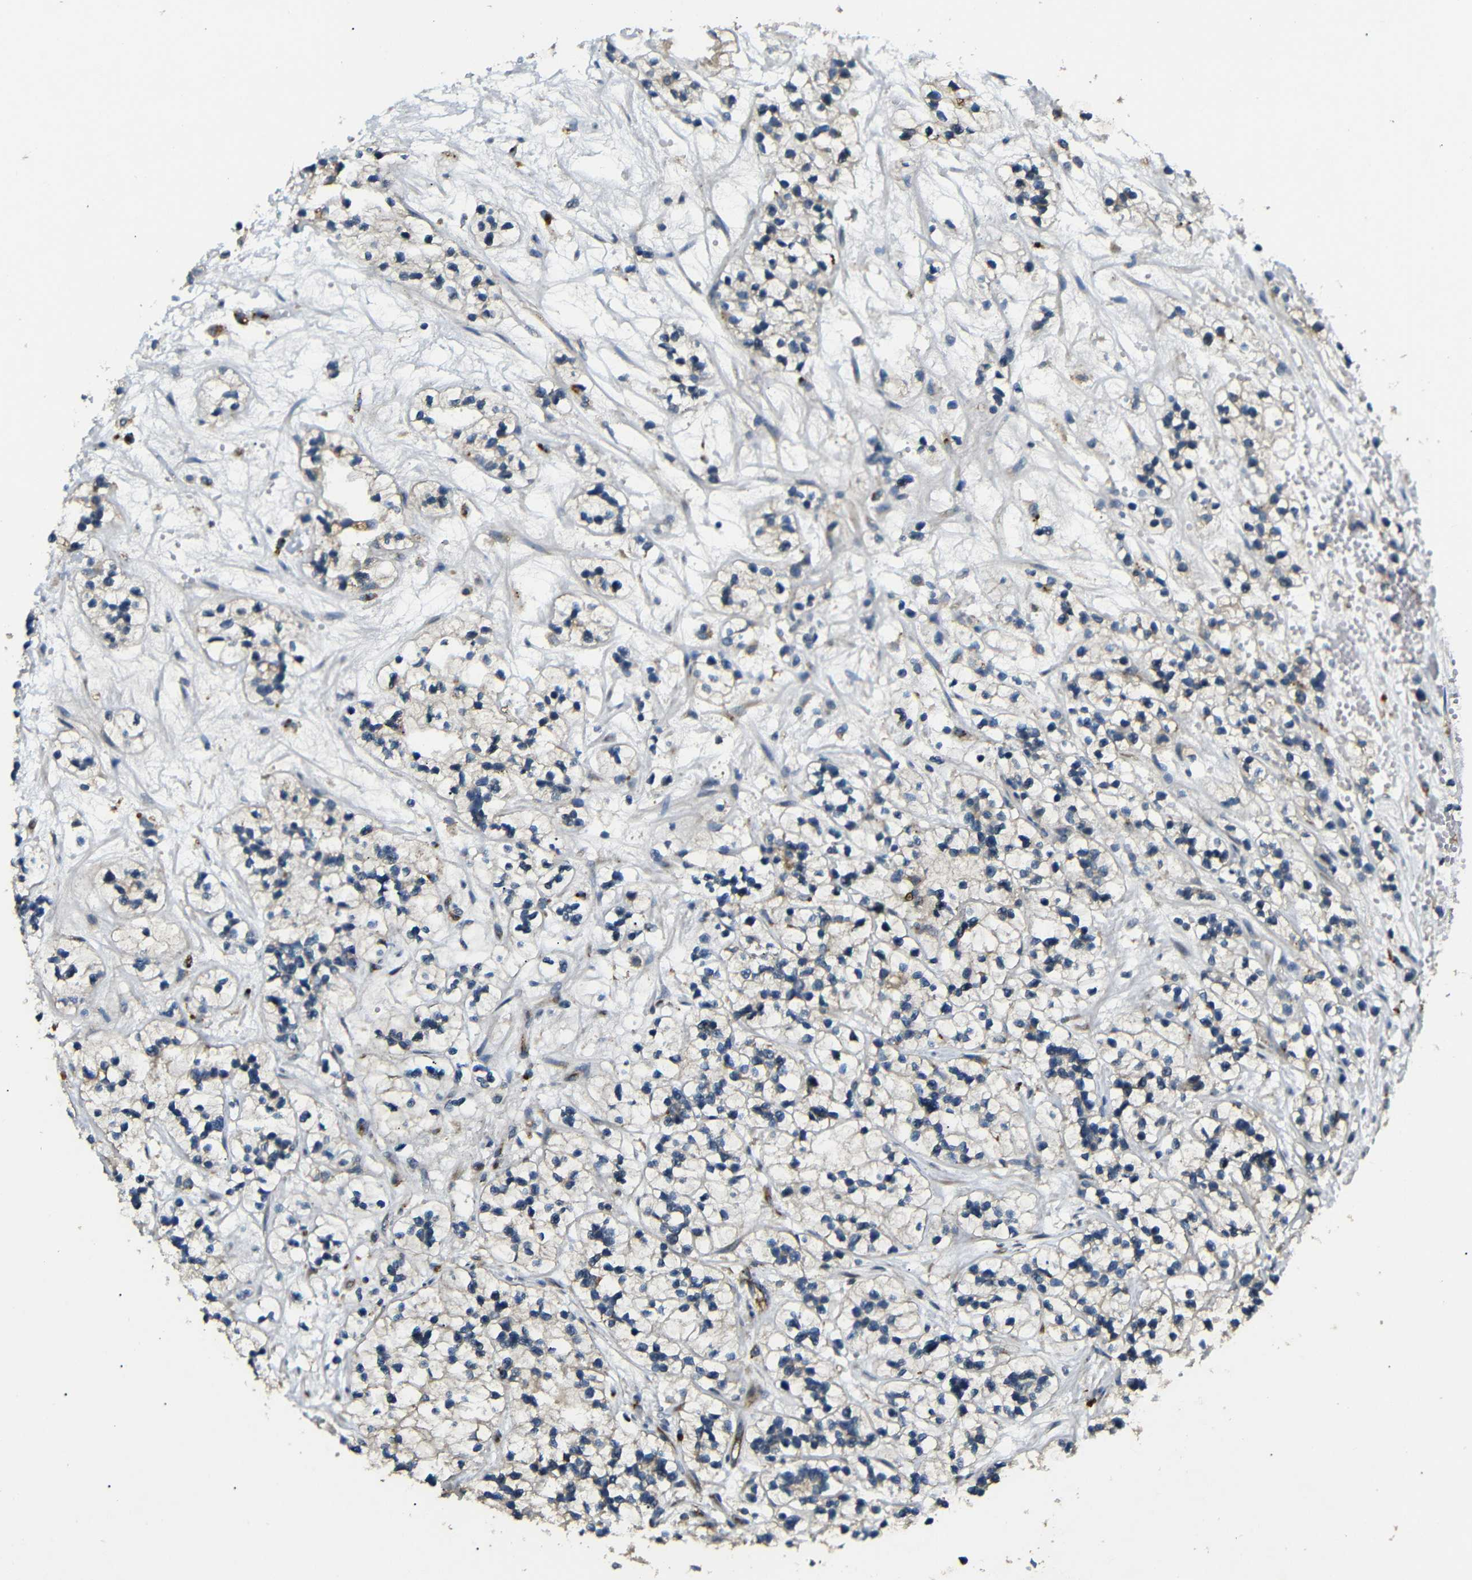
{"staining": {"intensity": "negative", "quantity": "none", "location": "none"}, "tissue": "renal cancer", "cell_type": "Tumor cells", "image_type": "cancer", "snomed": [{"axis": "morphology", "description": "Adenocarcinoma, NOS"}, {"axis": "topography", "description": "Kidney"}], "caption": "IHC of human renal cancer (adenocarcinoma) reveals no staining in tumor cells.", "gene": "ATP7A", "patient": {"sex": "female", "age": 57}}